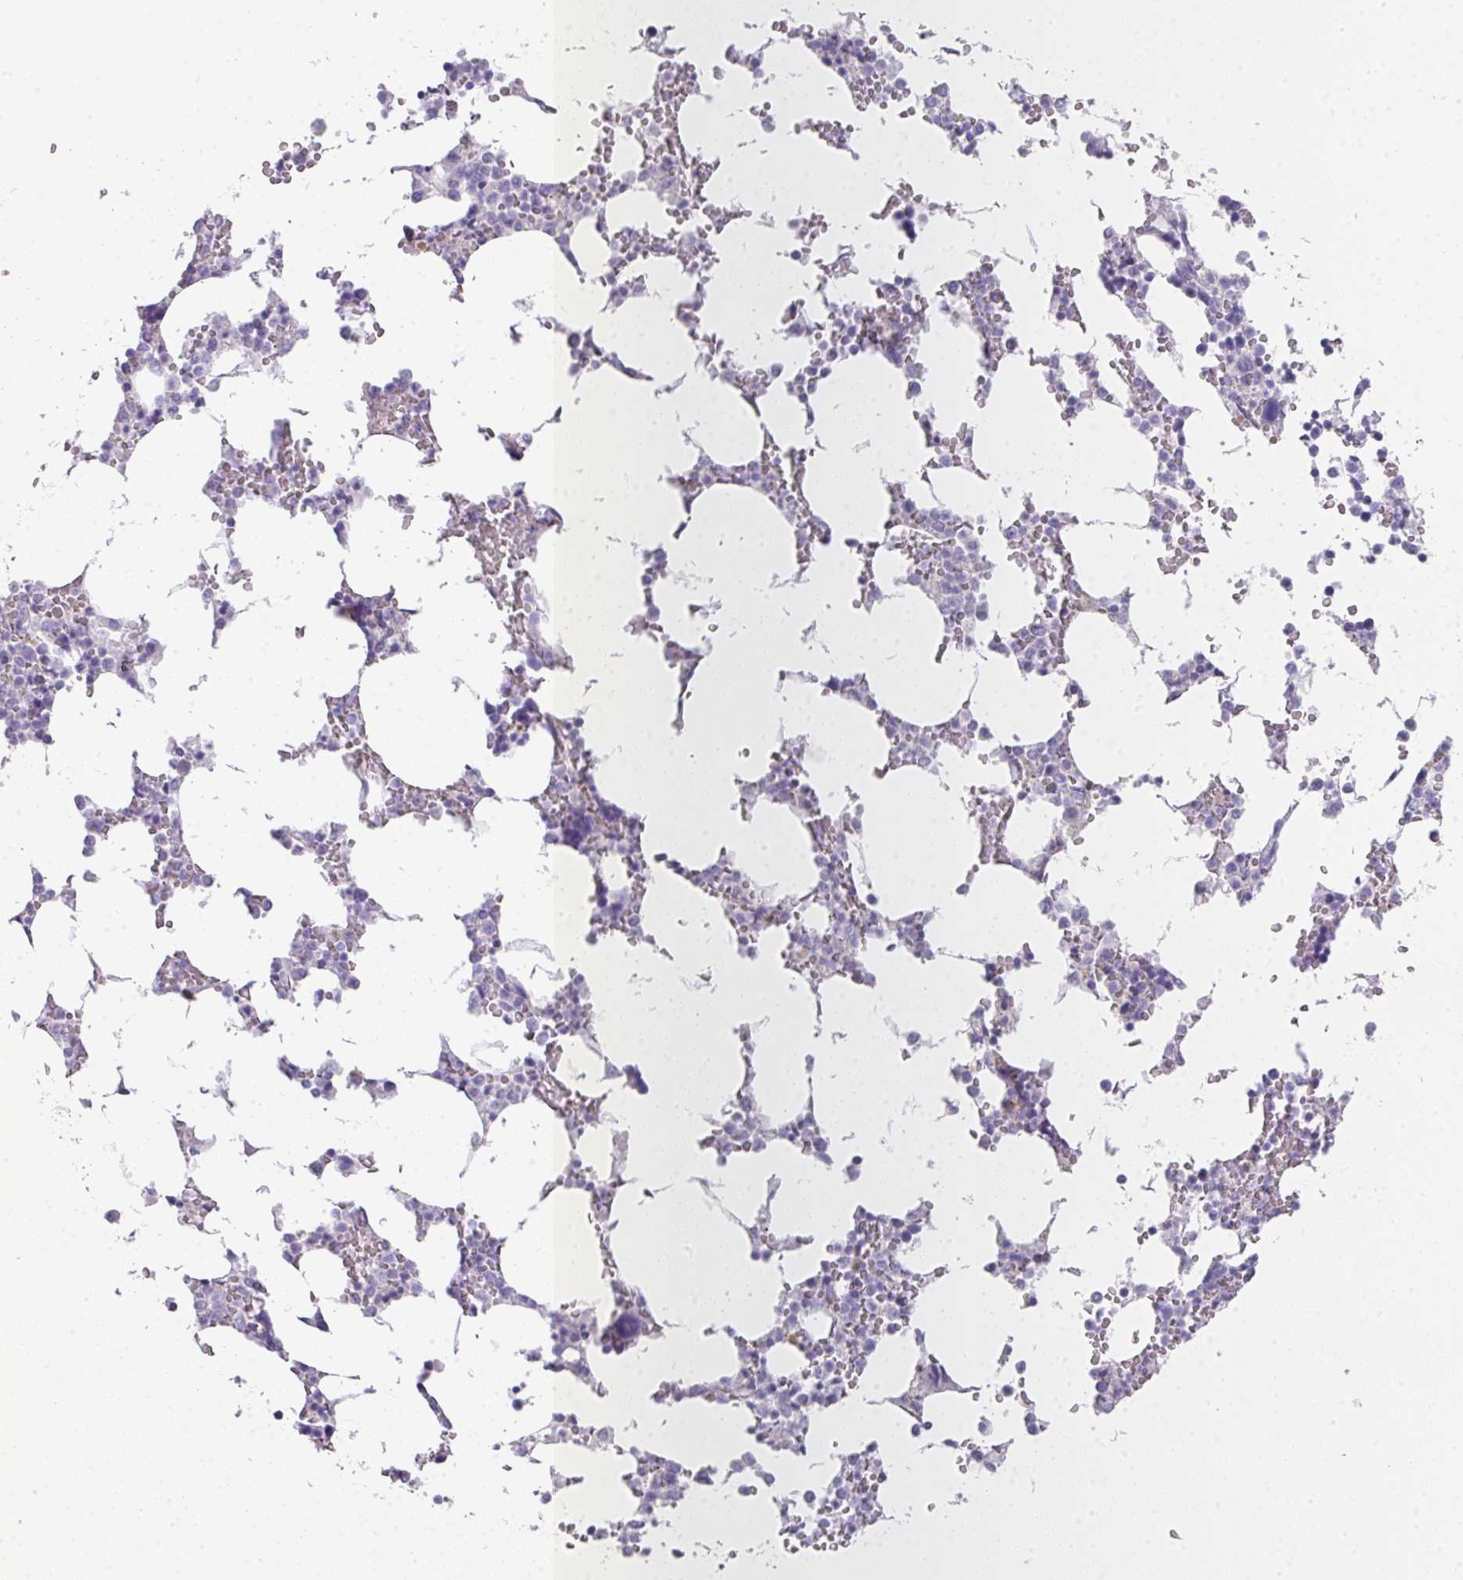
{"staining": {"intensity": "negative", "quantity": "none", "location": "none"}, "tissue": "bone marrow", "cell_type": "Hematopoietic cells", "image_type": "normal", "snomed": [{"axis": "morphology", "description": "Normal tissue, NOS"}, {"axis": "topography", "description": "Bone marrow"}], "caption": "IHC micrograph of normal bone marrow: human bone marrow stained with DAB (3,3'-diaminobenzidine) demonstrates no significant protein expression in hematopoietic cells.", "gene": "GLI4", "patient": {"sex": "male", "age": 64}}